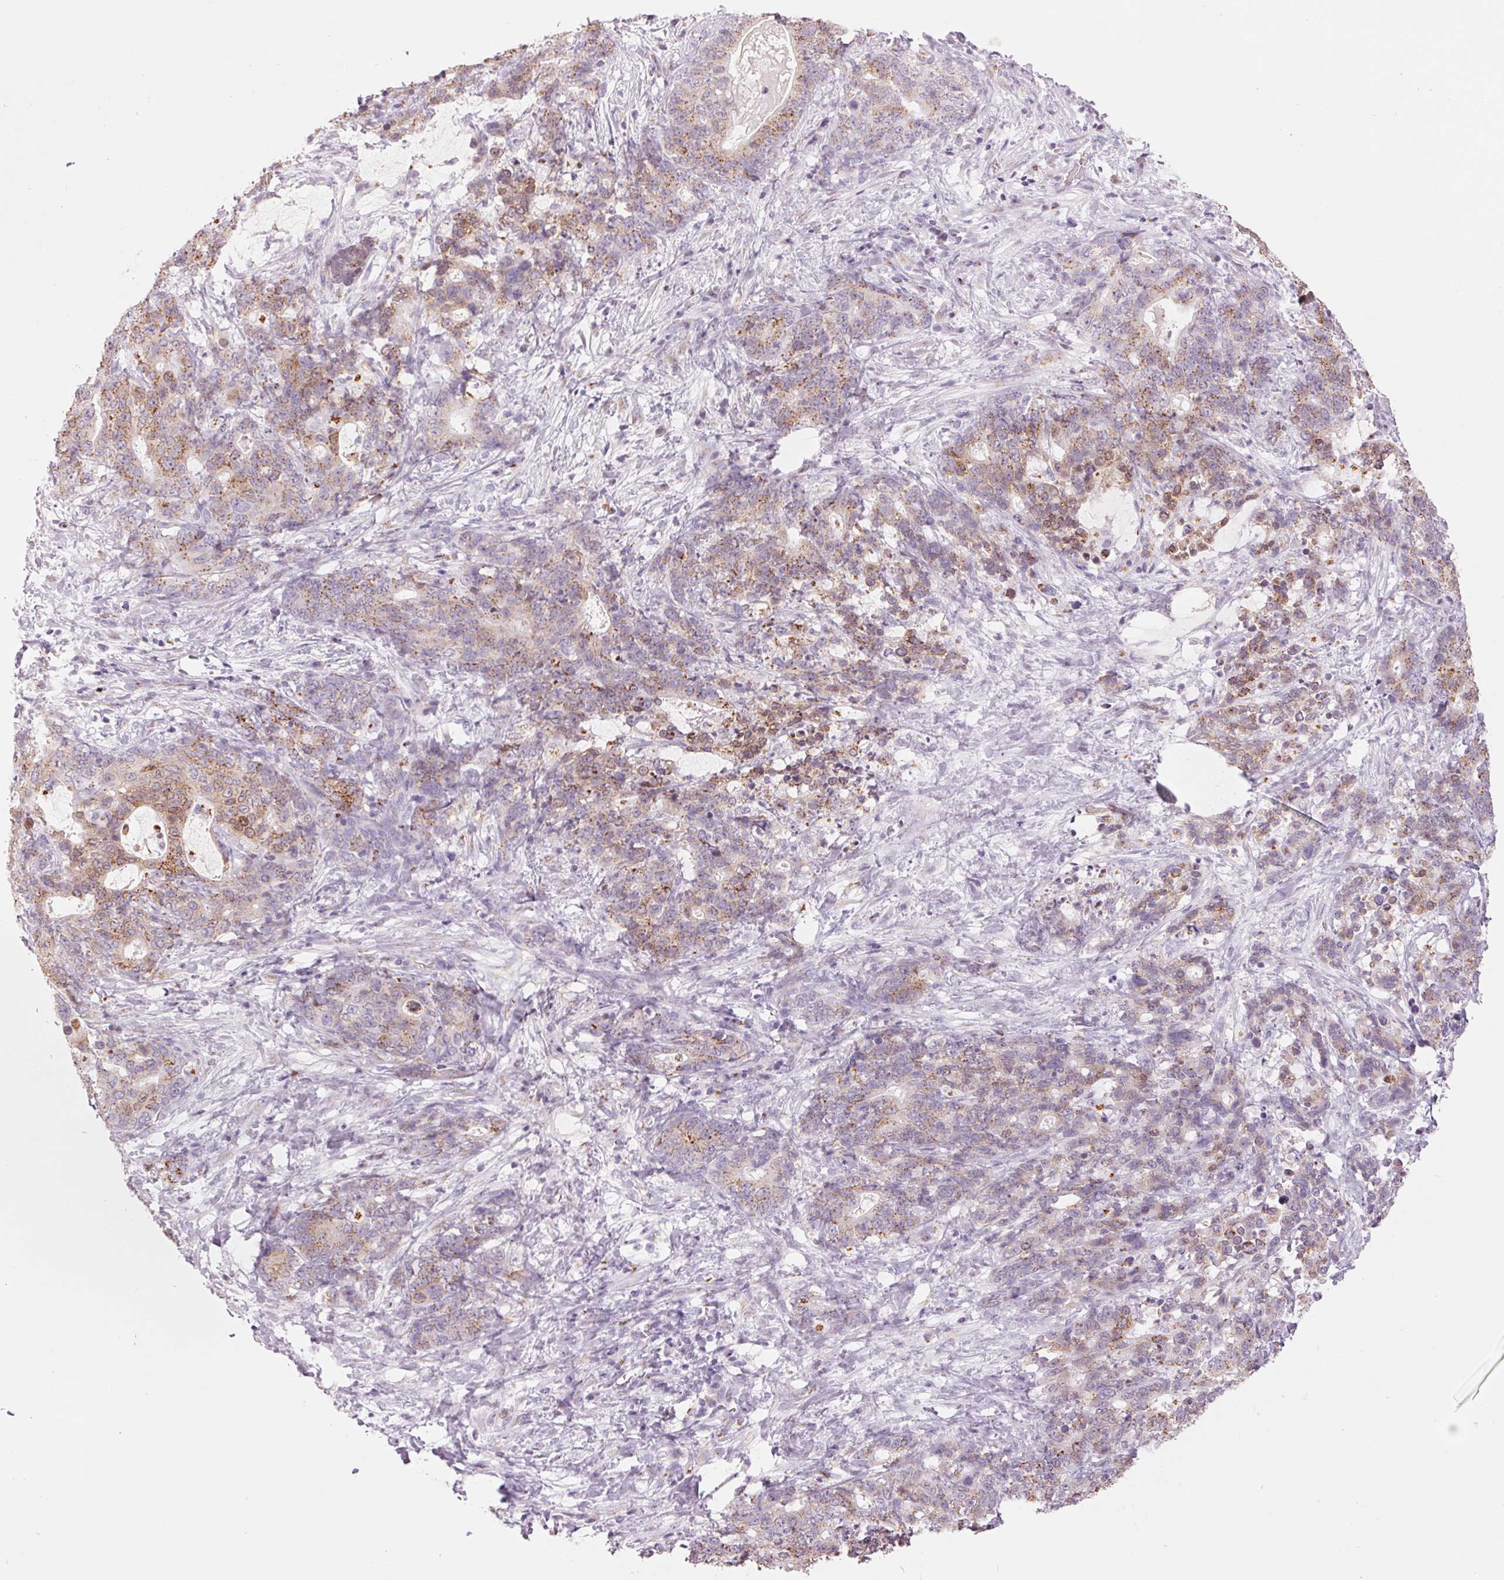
{"staining": {"intensity": "moderate", "quantity": "25%-75%", "location": "cytoplasmic/membranous"}, "tissue": "stomach cancer", "cell_type": "Tumor cells", "image_type": "cancer", "snomed": [{"axis": "morphology", "description": "Normal tissue, NOS"}, {"axis": "morphology", "description": "Adenocarcinoma, NOS"}, {"axis": "topography", "description": "Stomach"}], "caption": "Brown immunohistochemical staining in human stomach cancer exhibits moderate cytoplasmic/membranous positivity in about 25%-75% of tumor cells.", "gene": "GALNT7", "patient": {"sex": "female", "age": 64}}